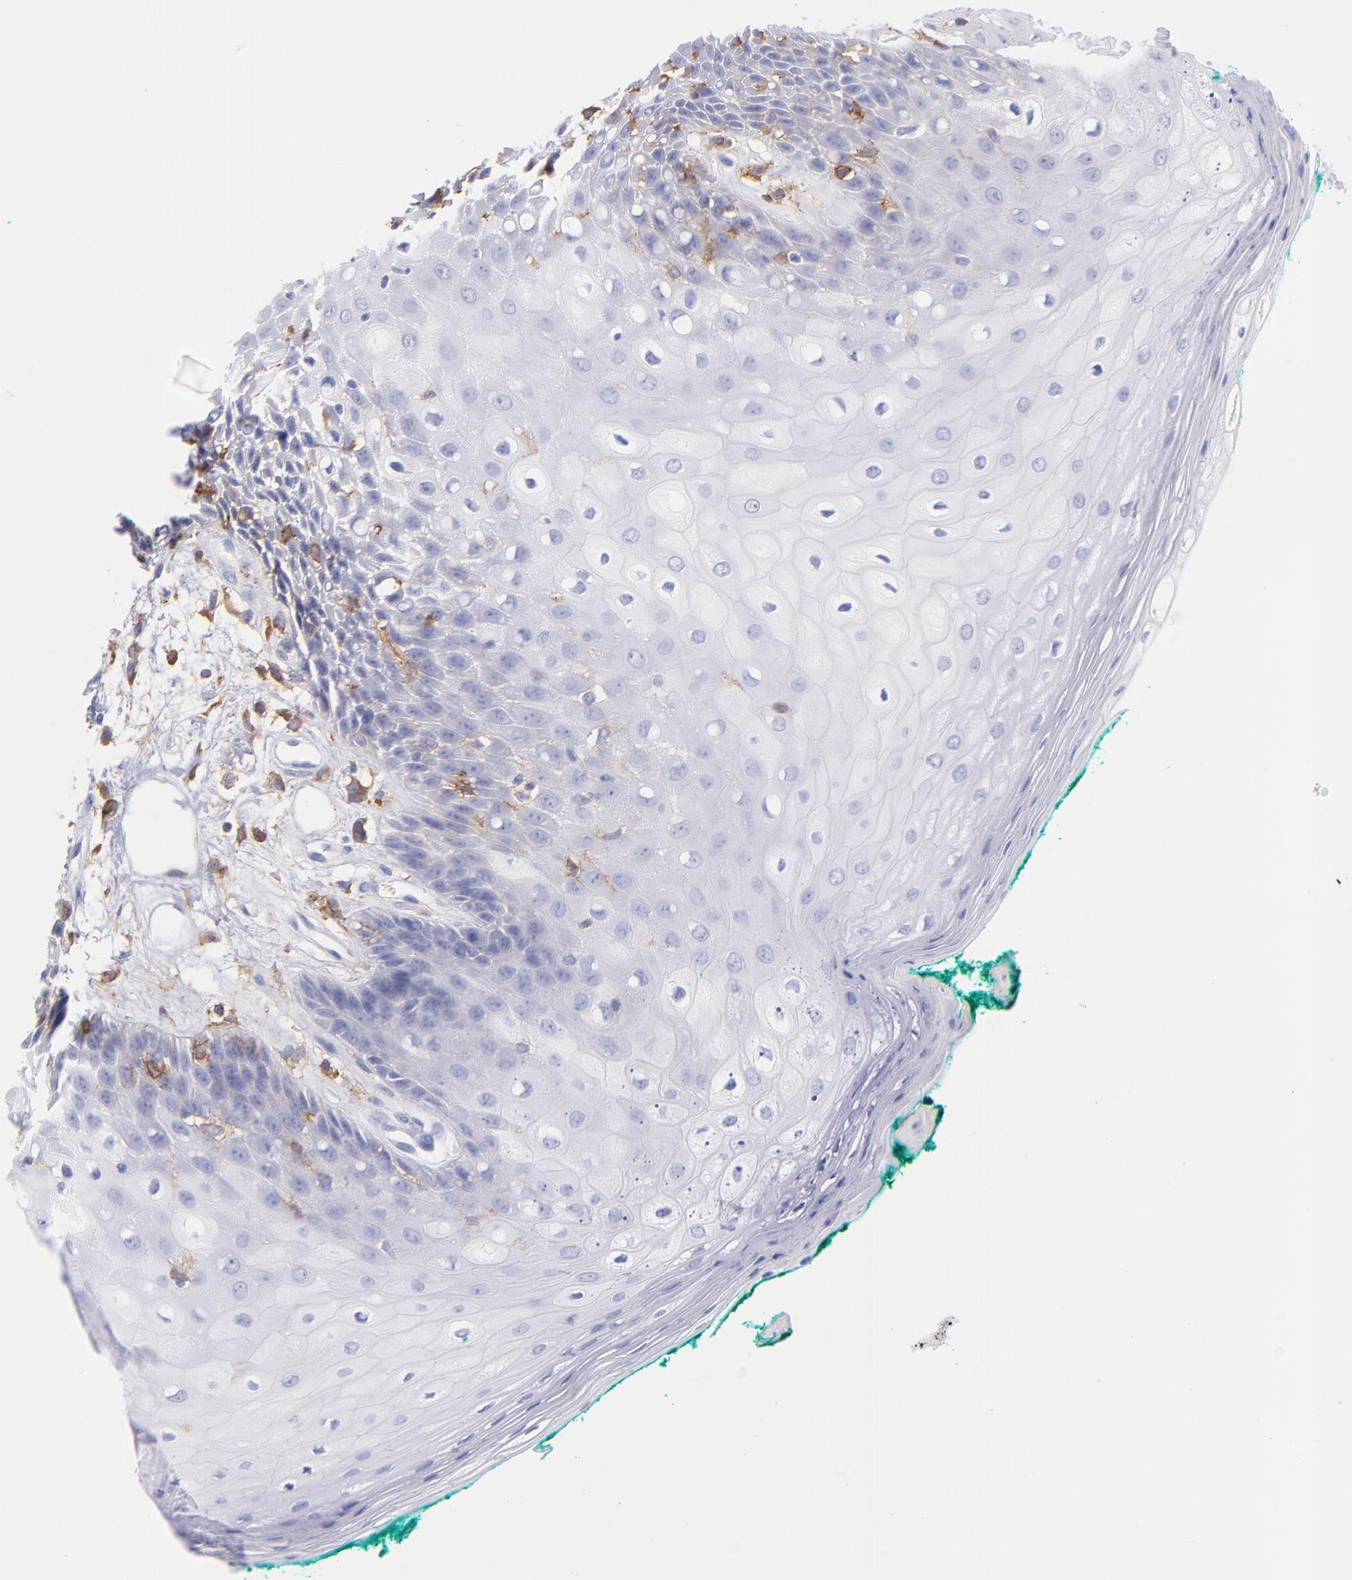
{"staining": {"intensity": "weak", "quantity": "<25%", "location": "cytoplasmic/membranous"}, "tissue": "oral mucosa", "cell_type": "Squamous epithelial cells", "image_type": "normal", "snomed": [{"axis": "morphology", "description": "Normal tissue, NOS"}, {"axis": "morphology", "description": "Squamous cell carcinoma, NOS"}, {"axis": "topography", "description": "Skeletal muscle"}, {"axis": "topography", "description": "Oral tissue"}, {"axis": "topography", "description": "Head-Neck"}], "caption": "A histopathology image of oral mucosa stained for a protein demonstrates no brown staining in squamous epithelial cells. The staining is performed using DAB (3,3'-diaminobenzidine) brown chromogen with nuclei counter-stained in using hematoxylin.", "gene": "PRKCA", "patient": {"sex": "female", "age": 84}}